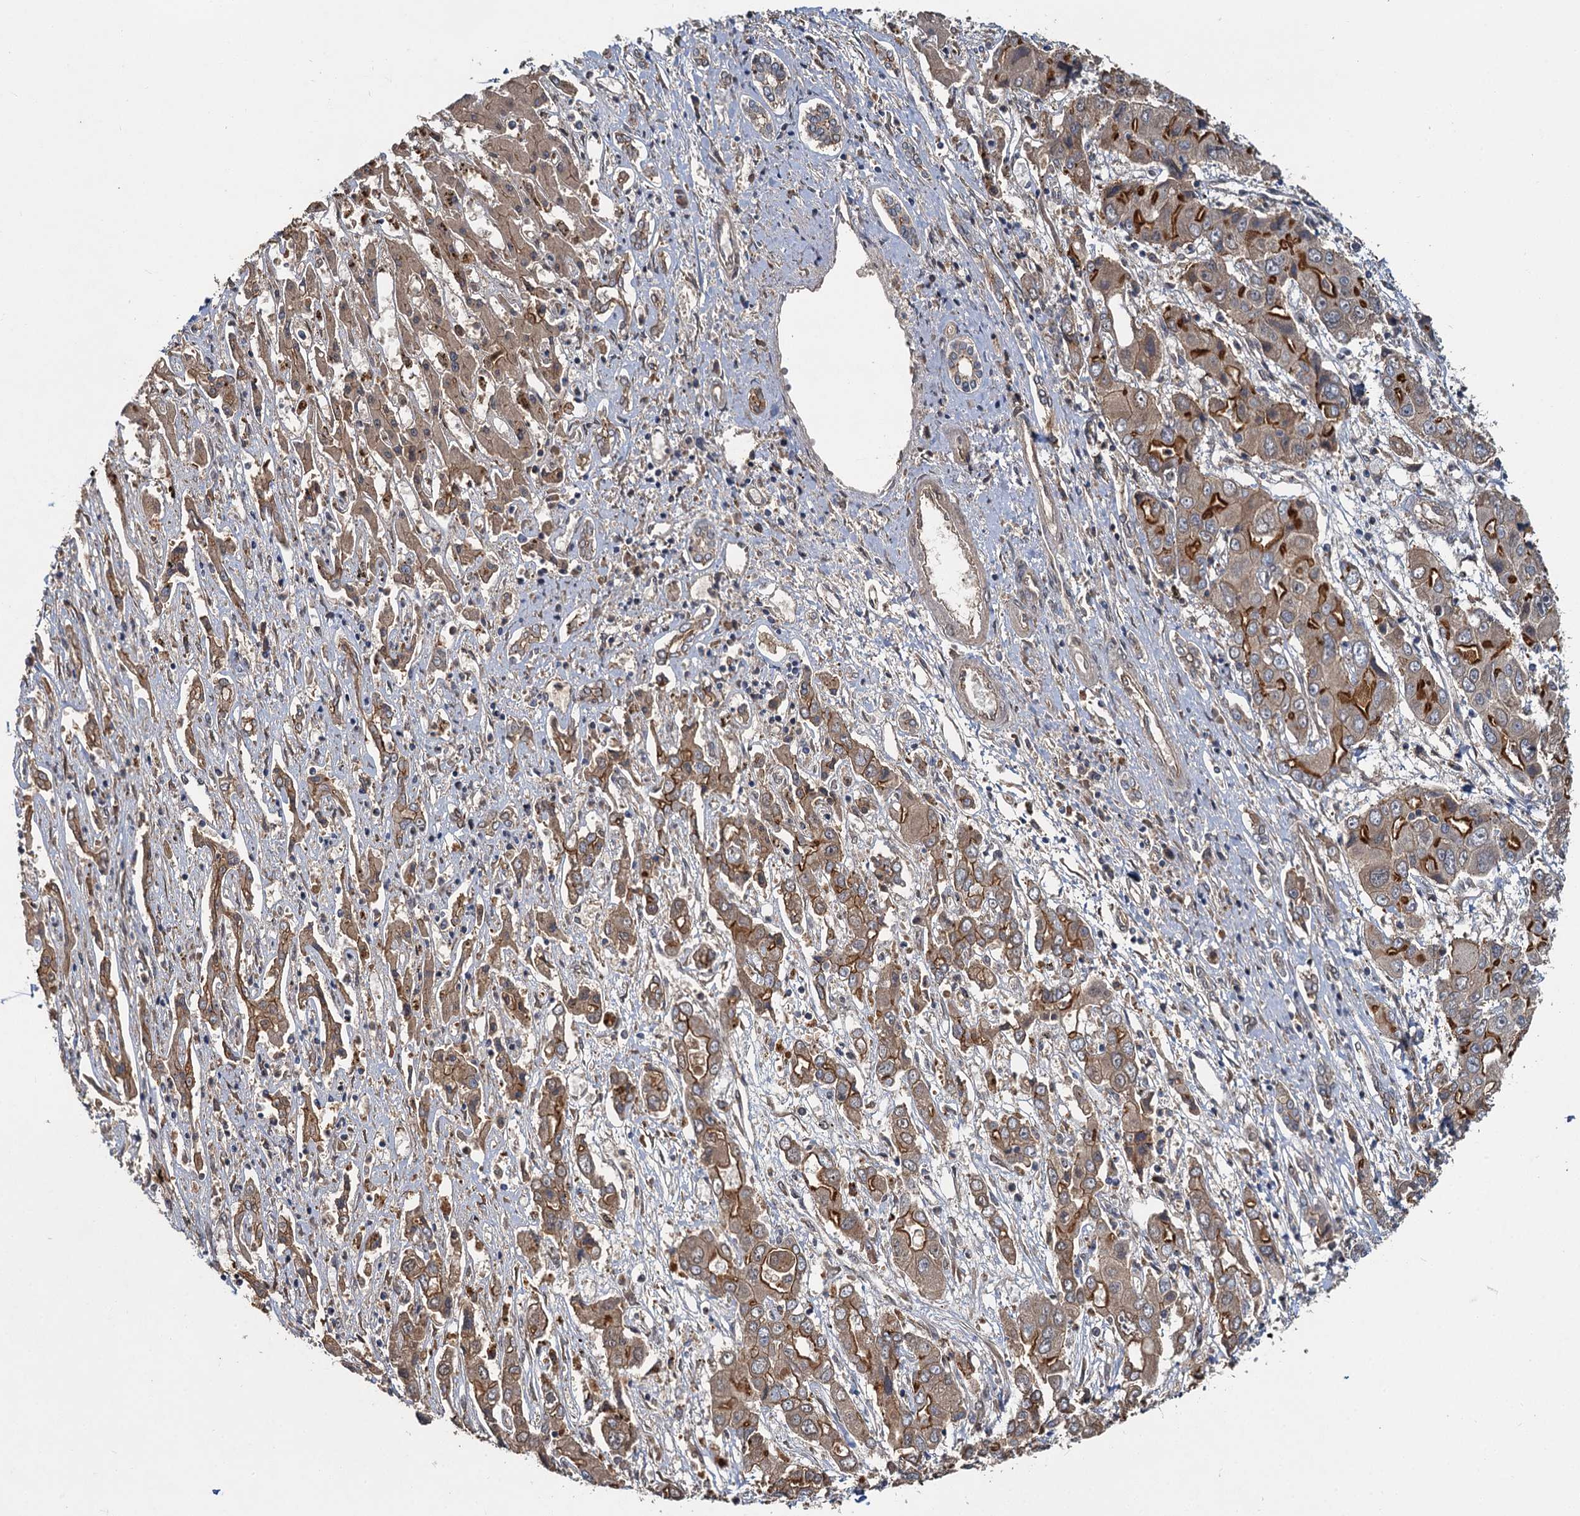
{"staining": {"intensity": "moderate", "quantity": ">75%", "location": "cytoplasmic/membranous"}, "tissue": "liver cancer", "cell_type": "Tumor cells", "image_type": "cancer", "snomed": [{"axis": "morphology", "description": "Cholangiocarcinoma"}, {"axis": "topography", "description": "Liver"}], "caption": "There is medium levels of moderate cytoplasmic/membranous expression in tumor cells of liver cancer (cholangiocarcinoma), as demonstrated by immunohistochemical staining (brown color).", "gene": "ZNF324", "patient": {"sex": "male", "age": 67}}